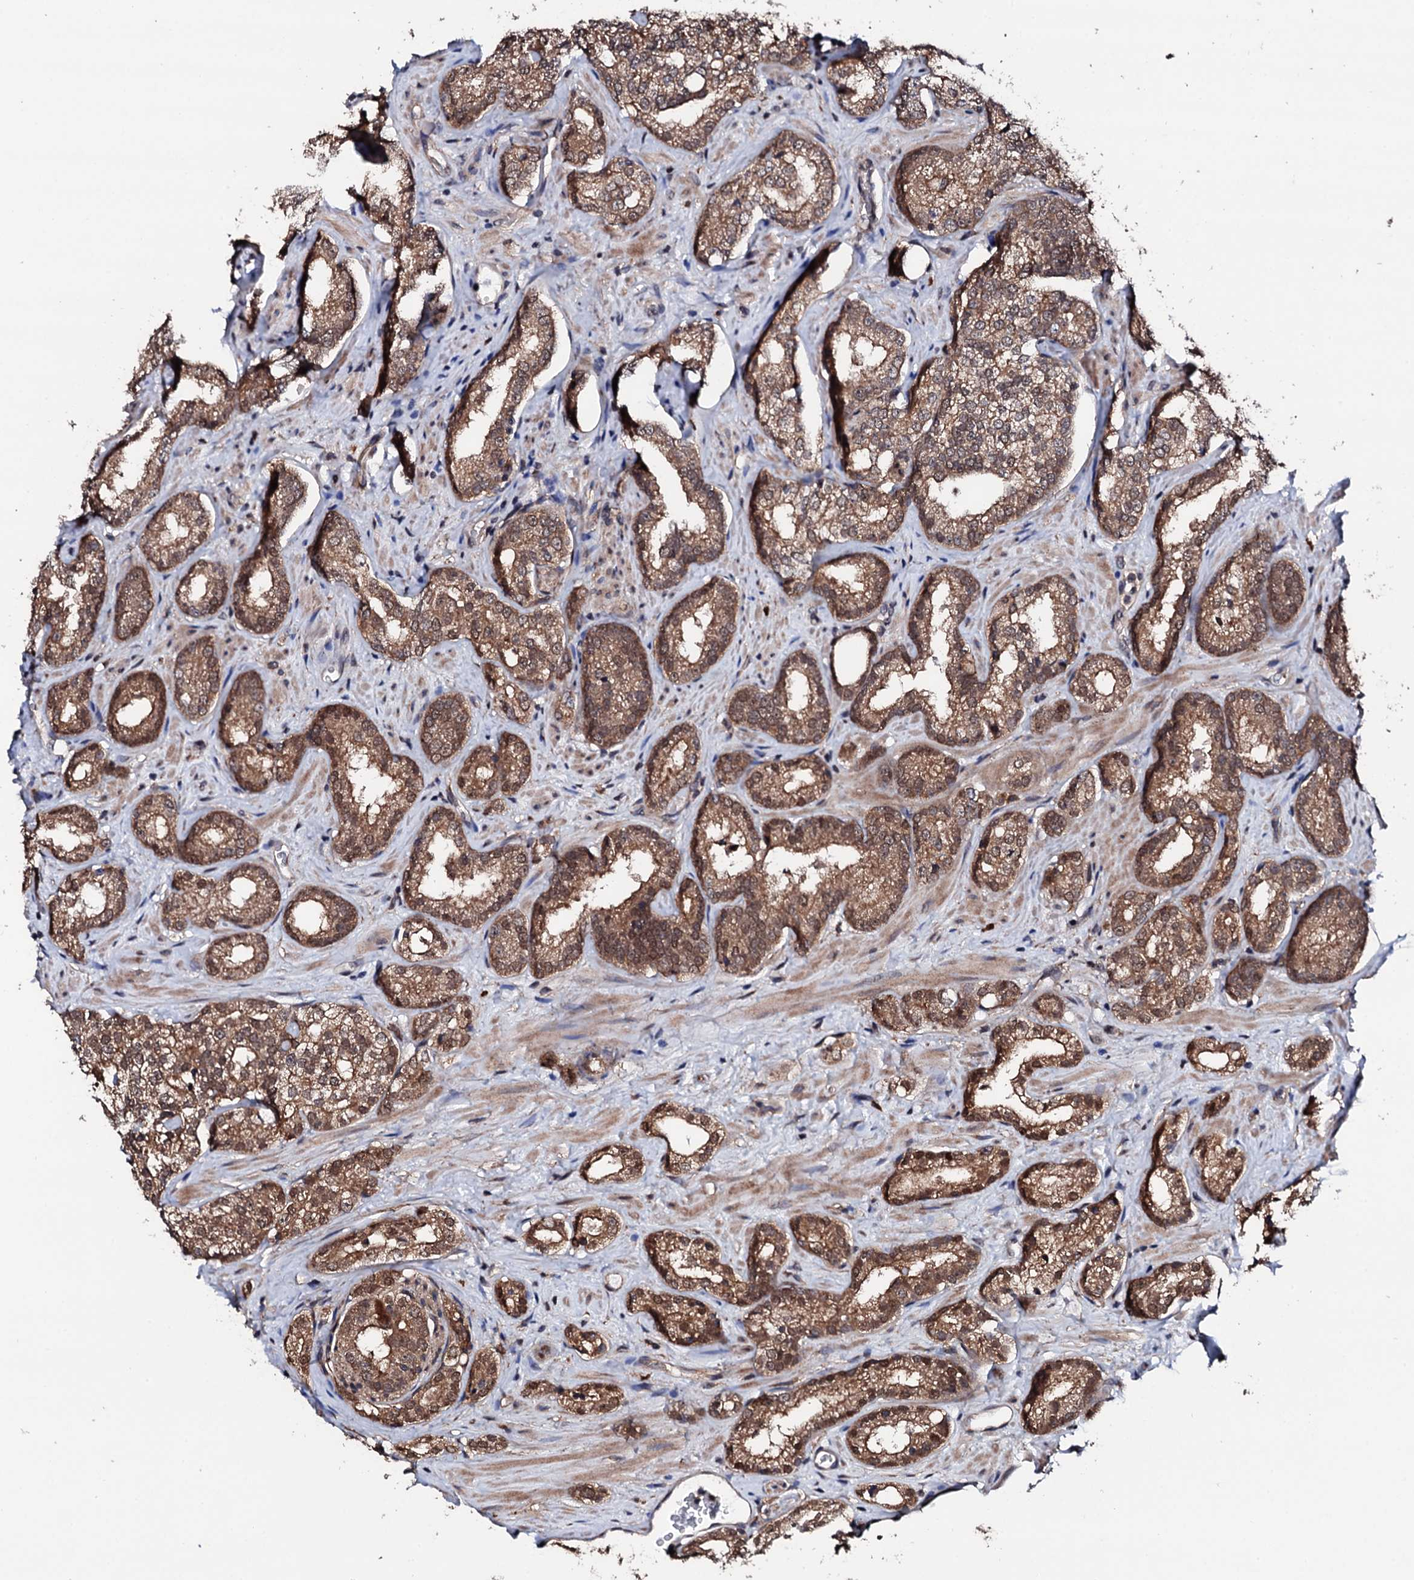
{"staining": {"intensity": "moderate", "quantity": ">75%", "location": "cytoplasmic/membranous,nuclear"}, "tissue": "prostate cancer", "cell_type": "Tumor cells", "image_type": "cancer", "snomed": [{"axis": "morphology", "description": "Normal tissue, NOS"}, {"axis": "morphology", "description": "Adenocarcinoma, High grade"}, {"axis": "topography", "description": "Prostate"}], "caption": "Immunohistochemistry (DAB) staining of human prostate cancer (high-grade adenocarcinoma) reveals moderate cytoplasmic/membranous and nuclear protein staining in about >75% of tumor cells.", "gene": "EDC3", "patient": {"sex": "male", "age": 83}}